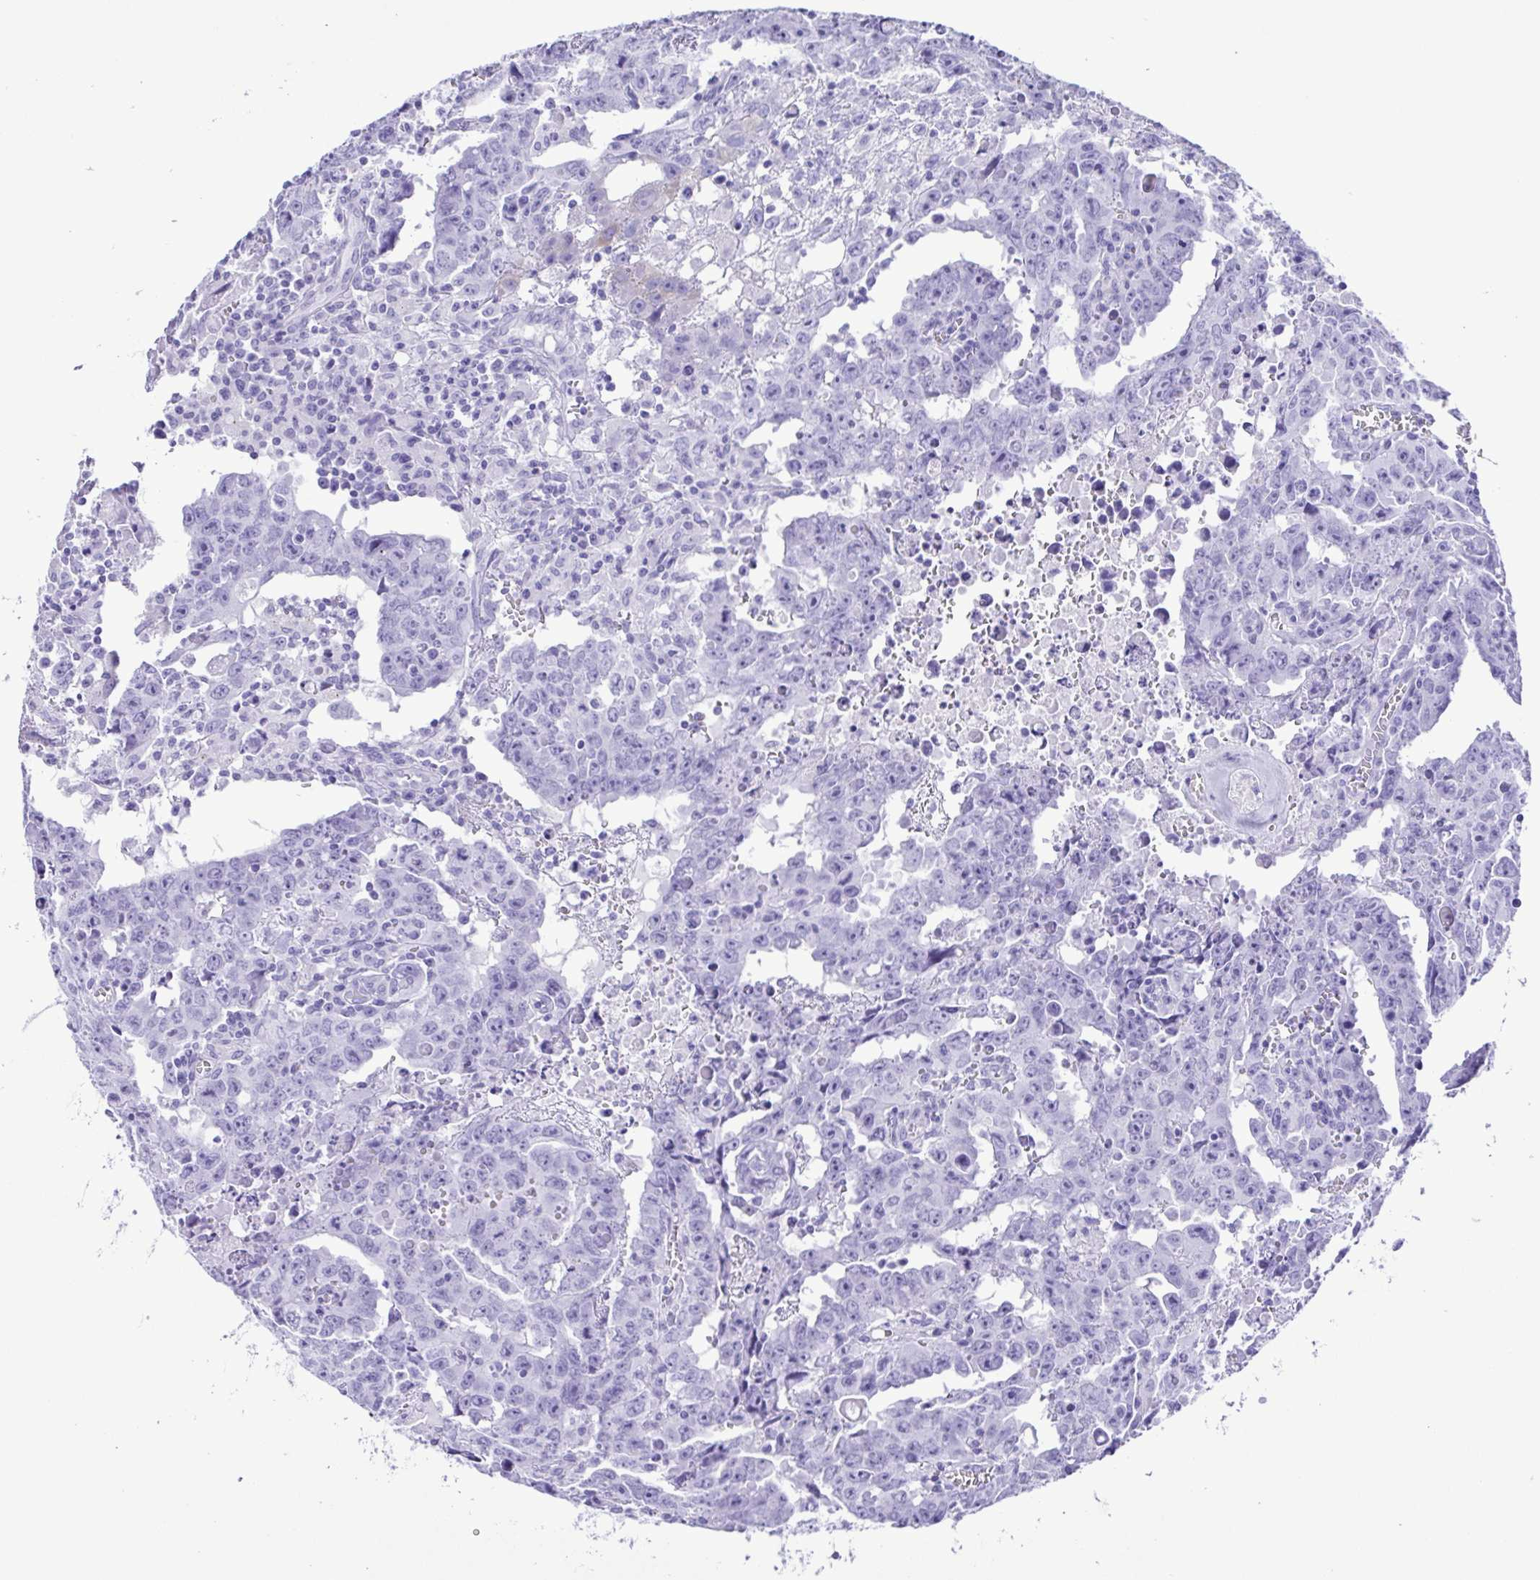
{"staining": {"intensity": "negative", "quantity": "none", "location": "none"}, "tissue": "testis cancer", "cell_type": "Tumor cells", "image_type": "cancer", "snomed": [{"axis": "morphology", "description": "Carcinoma, Embryonal, NOS"}, {"axis": "topography", "description": "Testis"}], "caption": "An image of embryonal carcinoma (testis) stained for a protein exhibits no brown staining in tumor cells. (Brightfield microscopy of DAB (3,3'-diaminobenzidine) immunohistochemistry at high magnification).", "gene": "ERP27", "patient": {"sex": "male", "age": 22}}